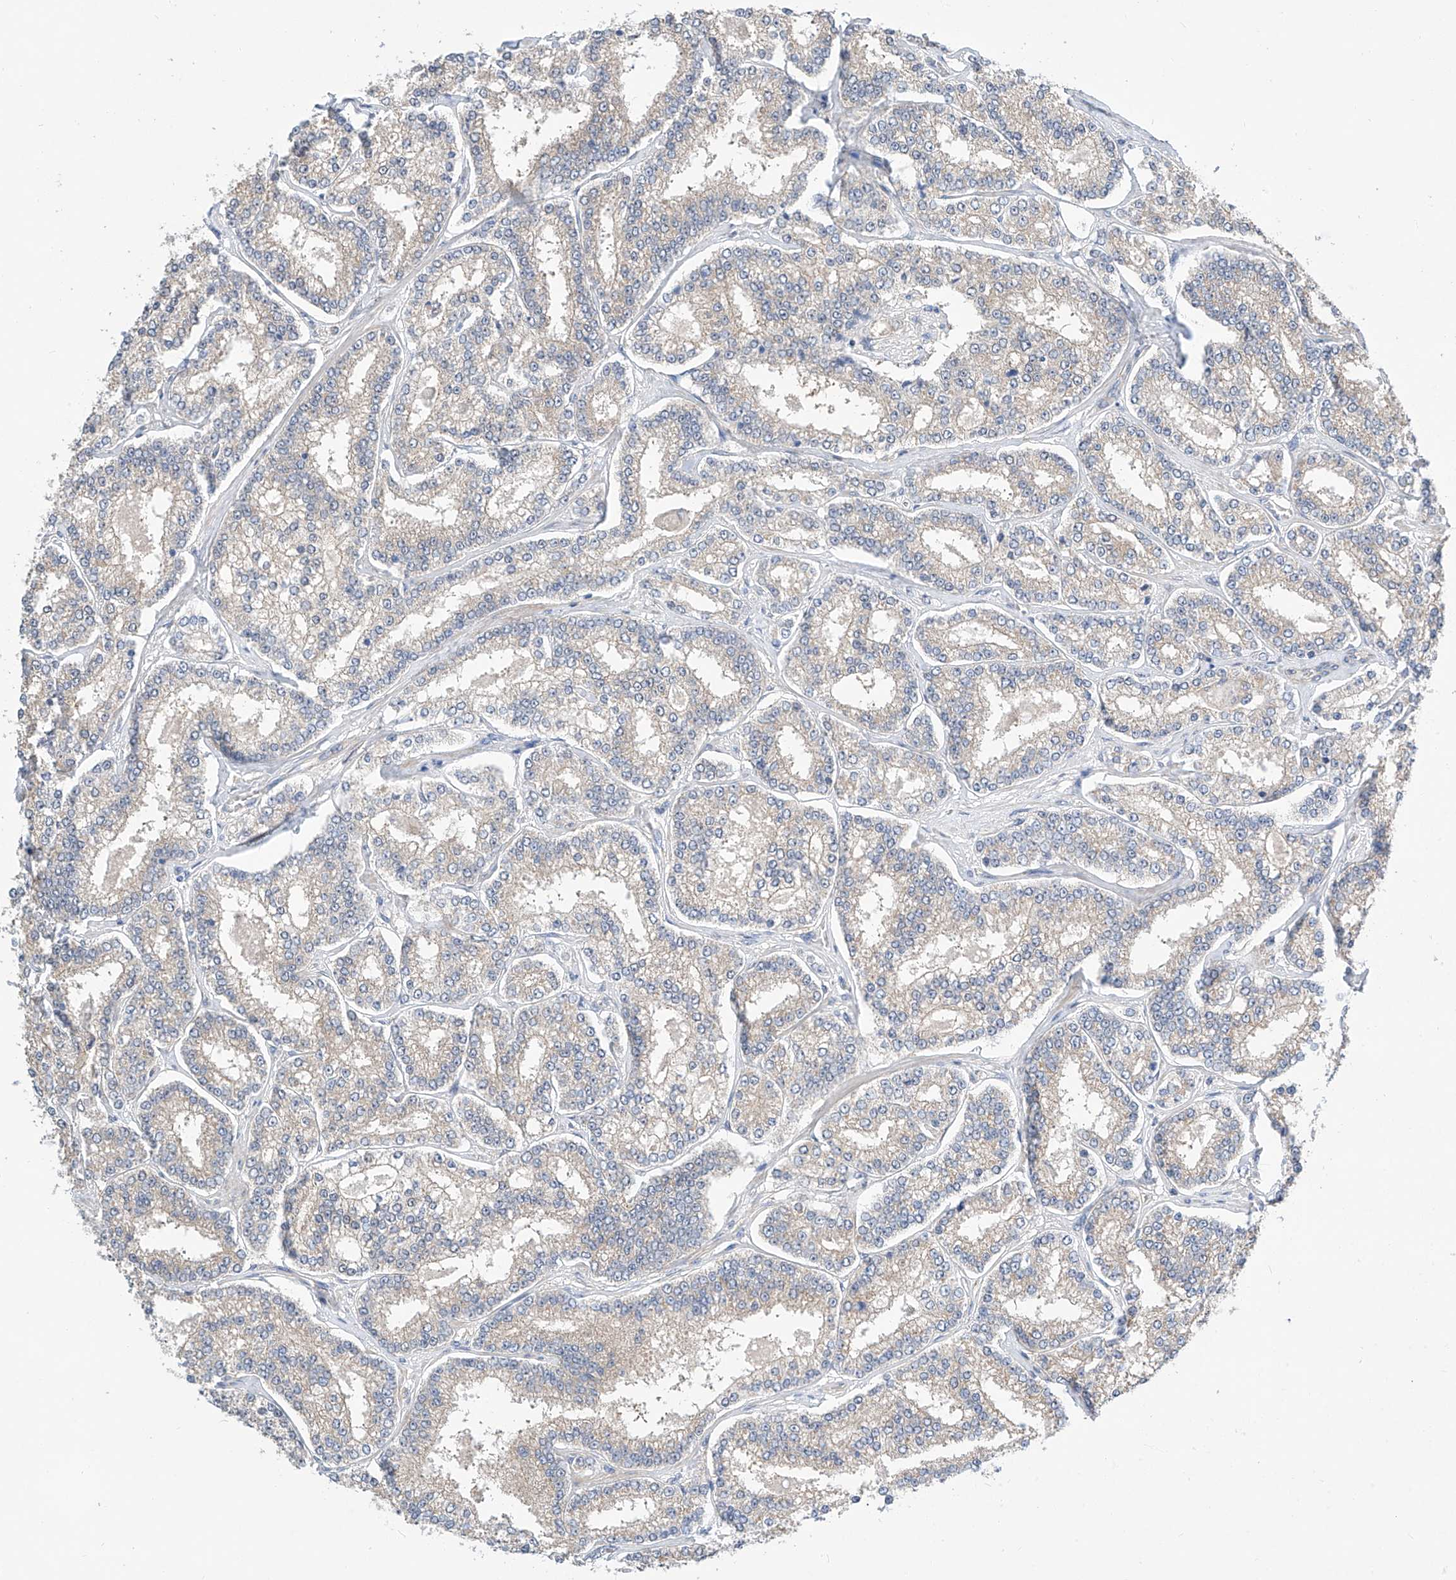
{"staining": {"intensity": "negative", "quantity": "none", "location": "none"}, "tissue": "prostate cancer", "cell_type": "Tumor cells", "image_type": "cancer", "snomed": [{"axis": "morphology", "description": "Normal tissue, NOS"}, {"axis": "morphology", "description": "Adenocarcinoma, High grade"}, {"axis": "topography", "description": "Prostate"}], "caption": "The histopathology image reveals no significant positivity in tumor cells of prostate cancer.", "gene": "SLC22A7", "patient": {"sex": "male", "age": 83}}